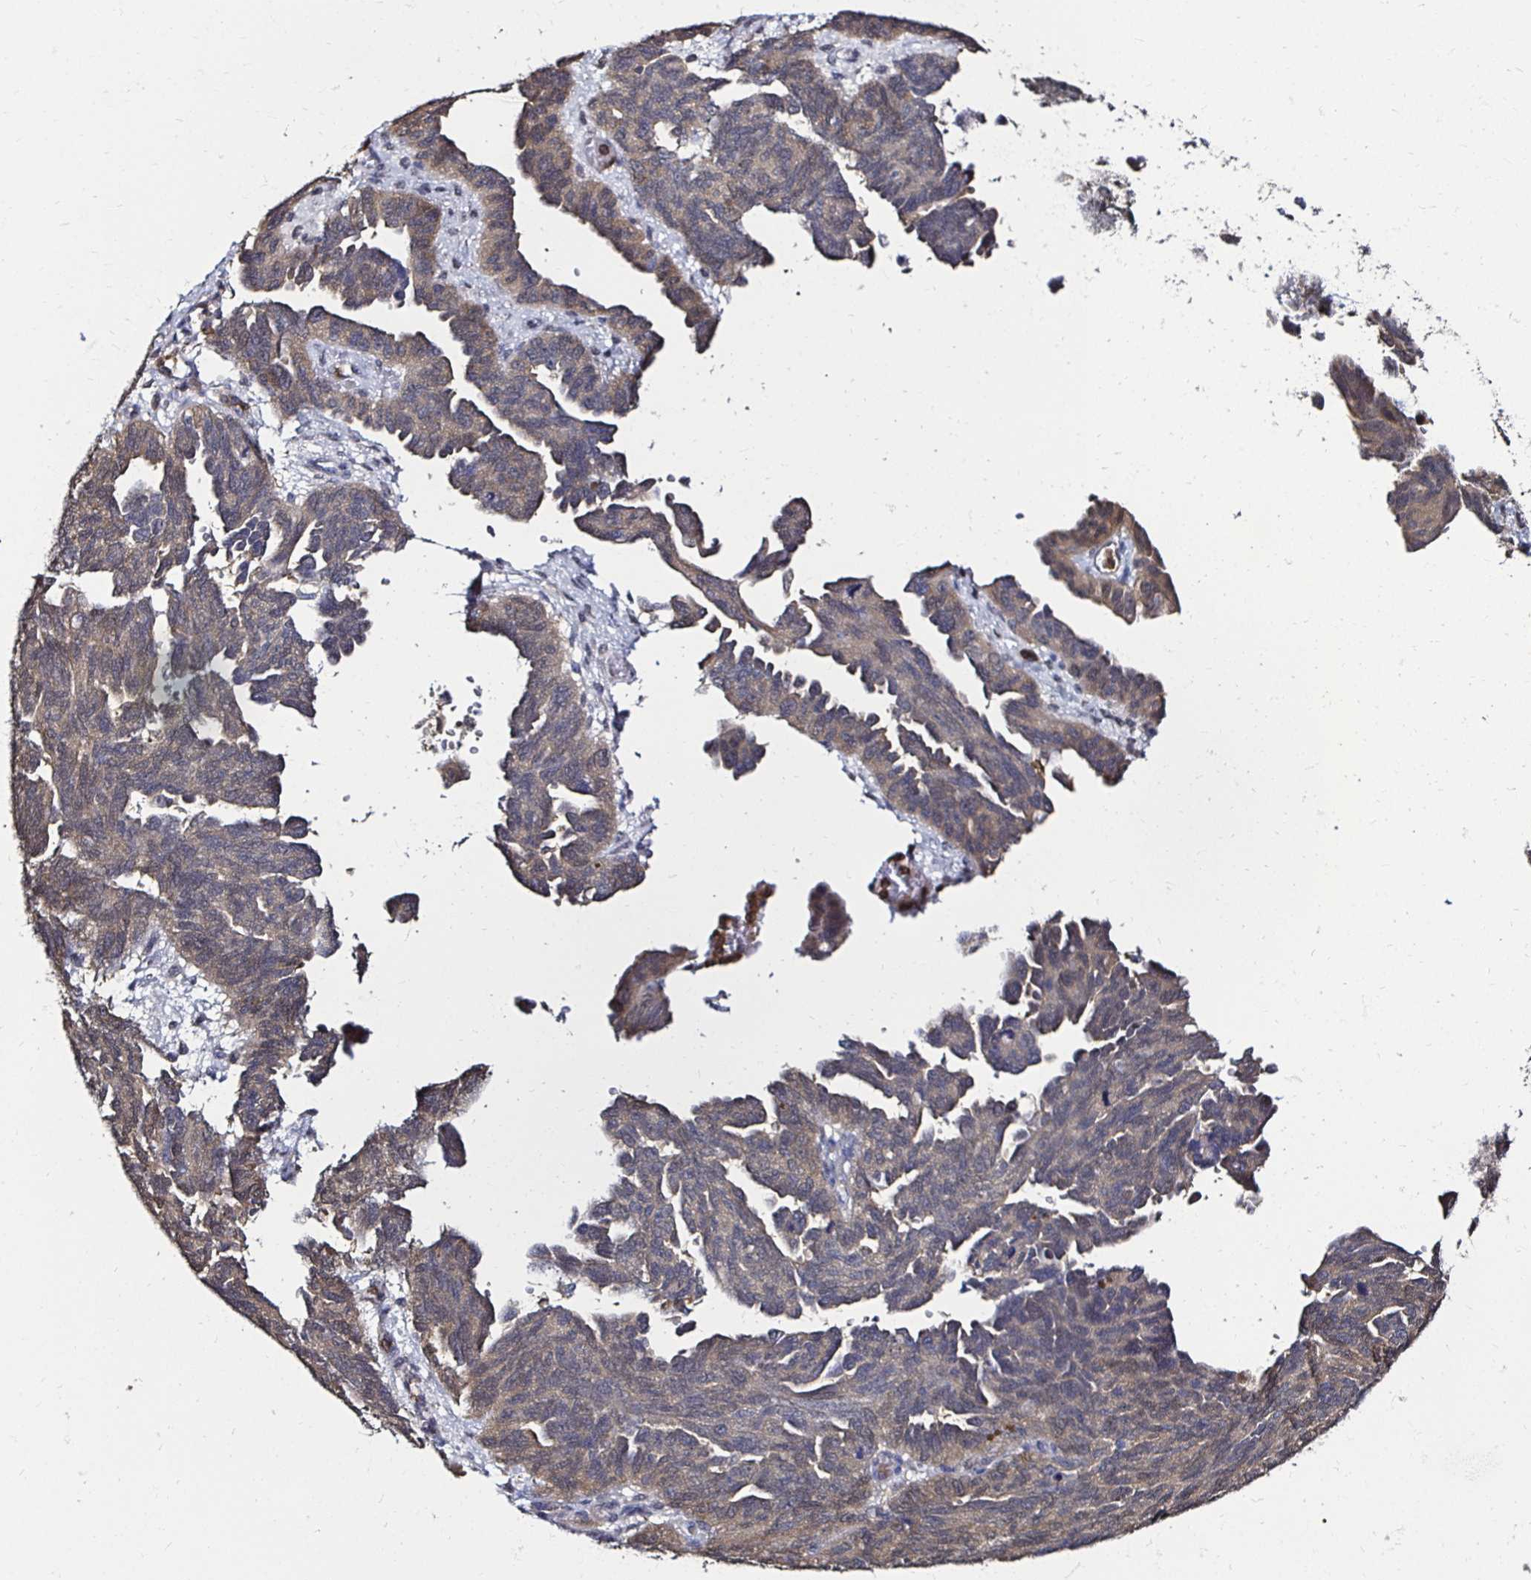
{"staining": {"intensity": "weak", "quantity": "25%-75%", "location": "cytoplasmic/membranous"}, "tissue": "ovarian cancer", "cell_type": "Tumor cells", "image_type": "cancer", "snomed": [{"axis": "morphology", "description": "Cystadenocarcinoma, serous, NOS"}, {"axis": "topography", "description": "Ovary"}], "caption": "Protein staining displays weak cytoplasmic/membranous staining in about 25%-75% of tumor cells in serous cystadenocarcinoma (ovarian).", "gene": "TXN", "patient": {"sex": "female", "age": 64}}